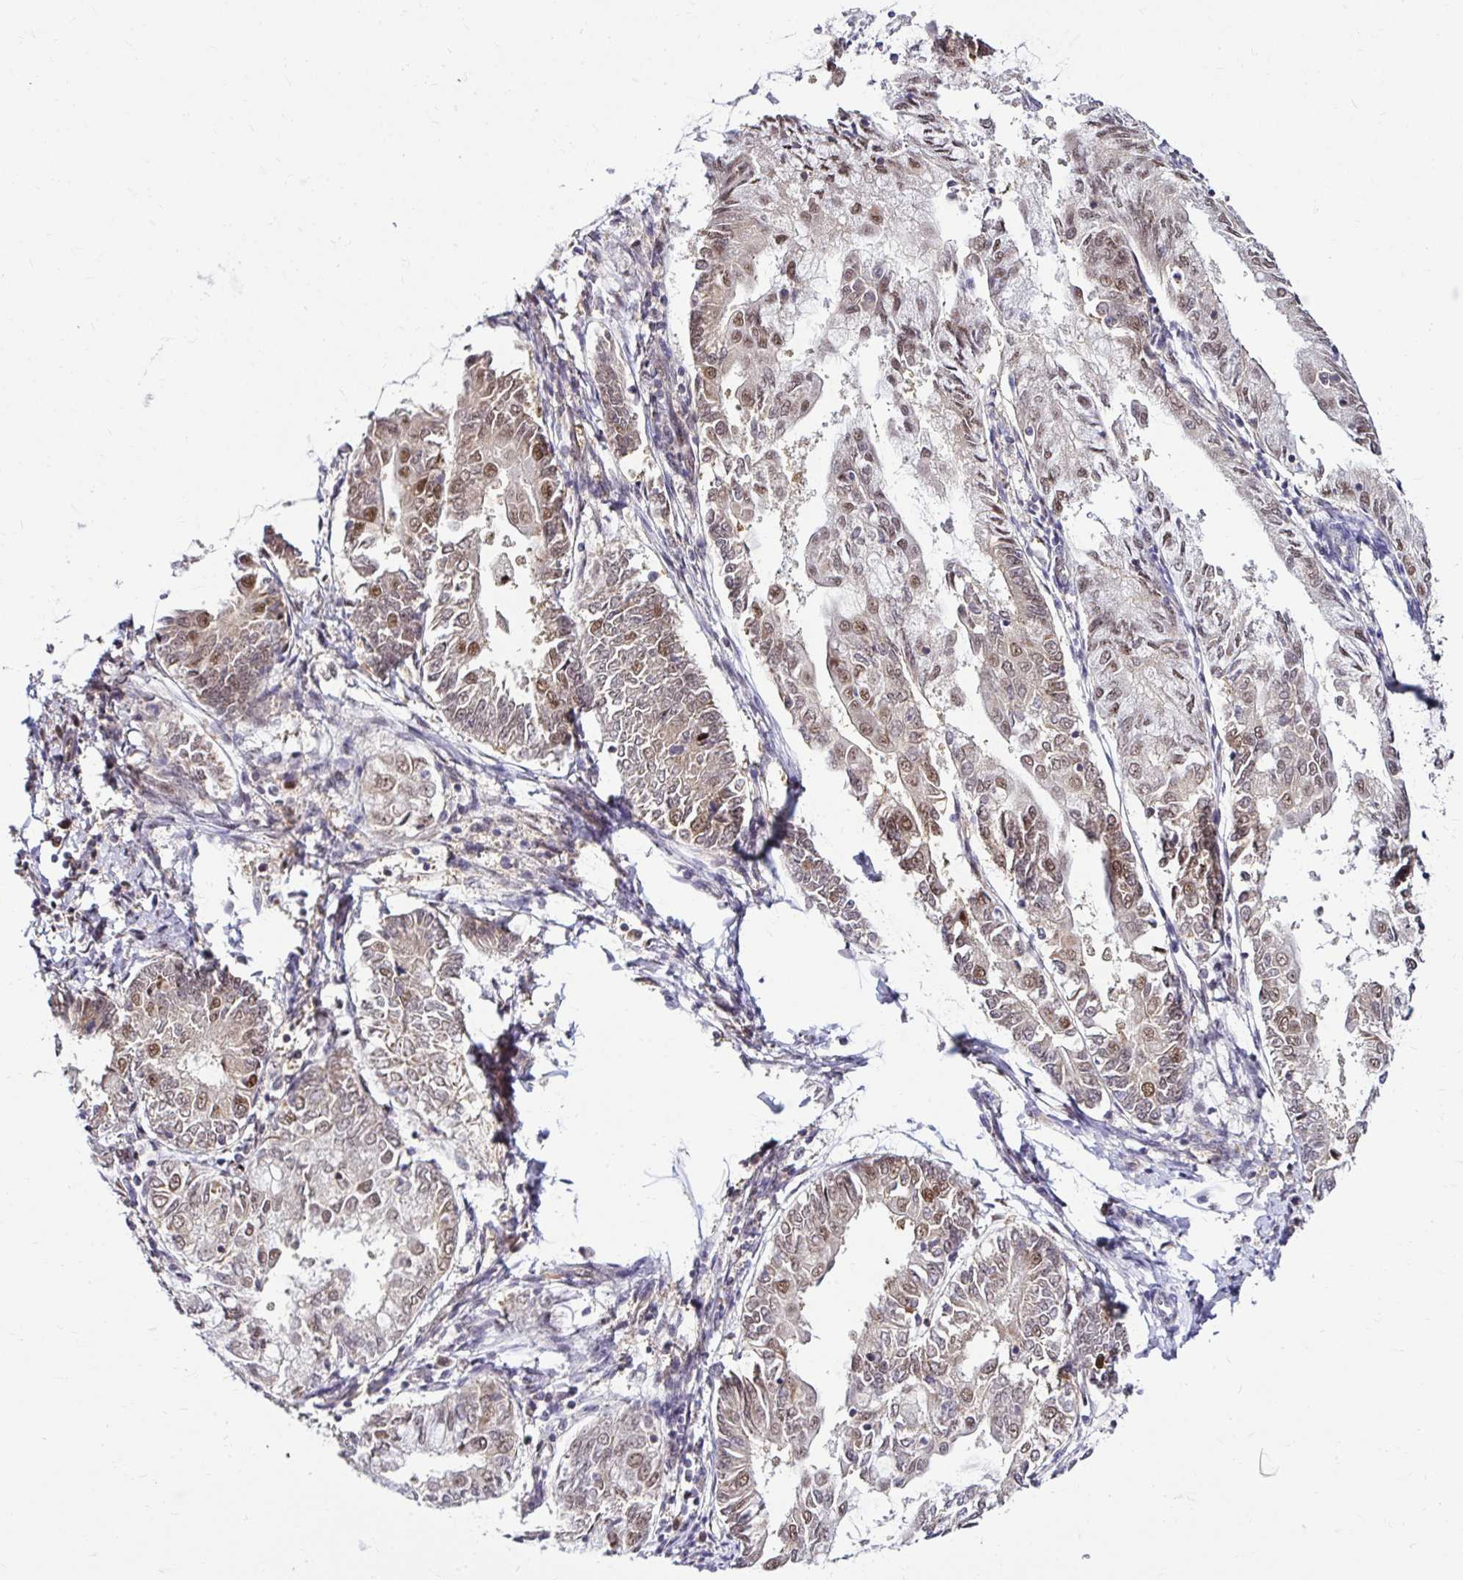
{"staining": {"intensity": "moderate", "quantity": ">75%", "location": "nuclear"}, "tissue": "endometrial cancer", "cell_type": "Tumor cells", "image_type": "cancer", "snomed": [{"axis": "morphology", "description": "Adenocarcinoma, NOS"}, {"axis": "topography", "description": "Endometrium"}], "caption": "Tumor cells show medium levels of moderate nuclear staining in approximately >75% of cells in human endometrial adenocarcinoma. (DAB = brown stain, brightfield microscopy at high magnification).", "gene": "PSMD3", "patient": {"sex": "female", "age": 68}}